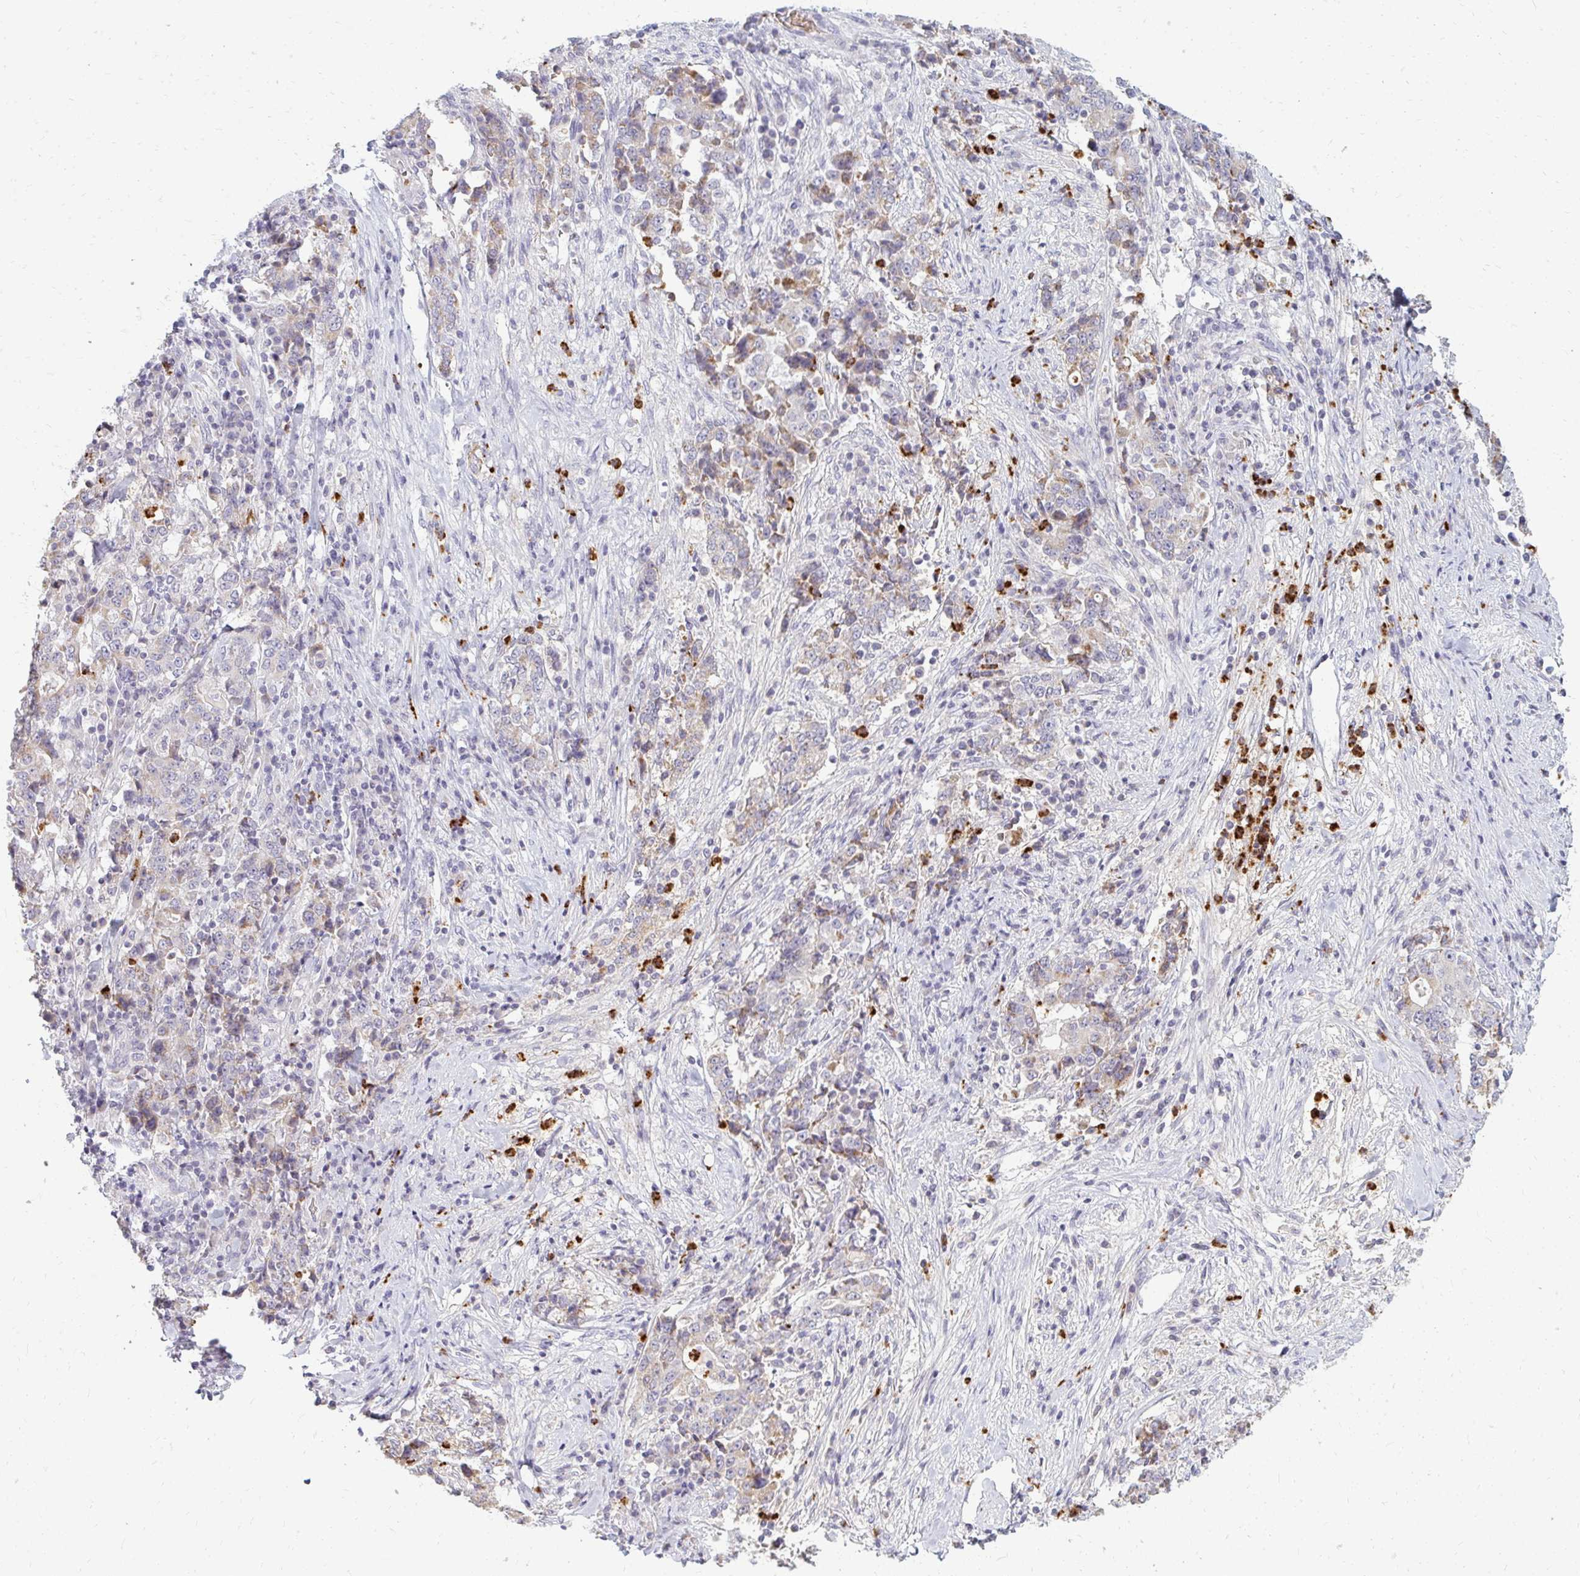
{"staining": {"intensity": "weak", "quantity": "<25%", "location": "cytoplasmic/membranous"}, "tissue": "stomach cancer", "cell_type": "Tumor cells", "image_type": "cancer", "snomed": [{"axis": "morphology", "description": "Normal tissue, NOS"}, {"axis": "morphology", "description": "Adenocarcinoma, NOS"}, {"axis": "topography", "description": "Stomach, upper"}, {"axis": "topography", "description": "Stomach"}], "caption": "The histopathology image reveals no significant staining in tumor cells of stomach cancer.", "gene": "RAB33A", "patient": {"sex": "male", "age": 59}}